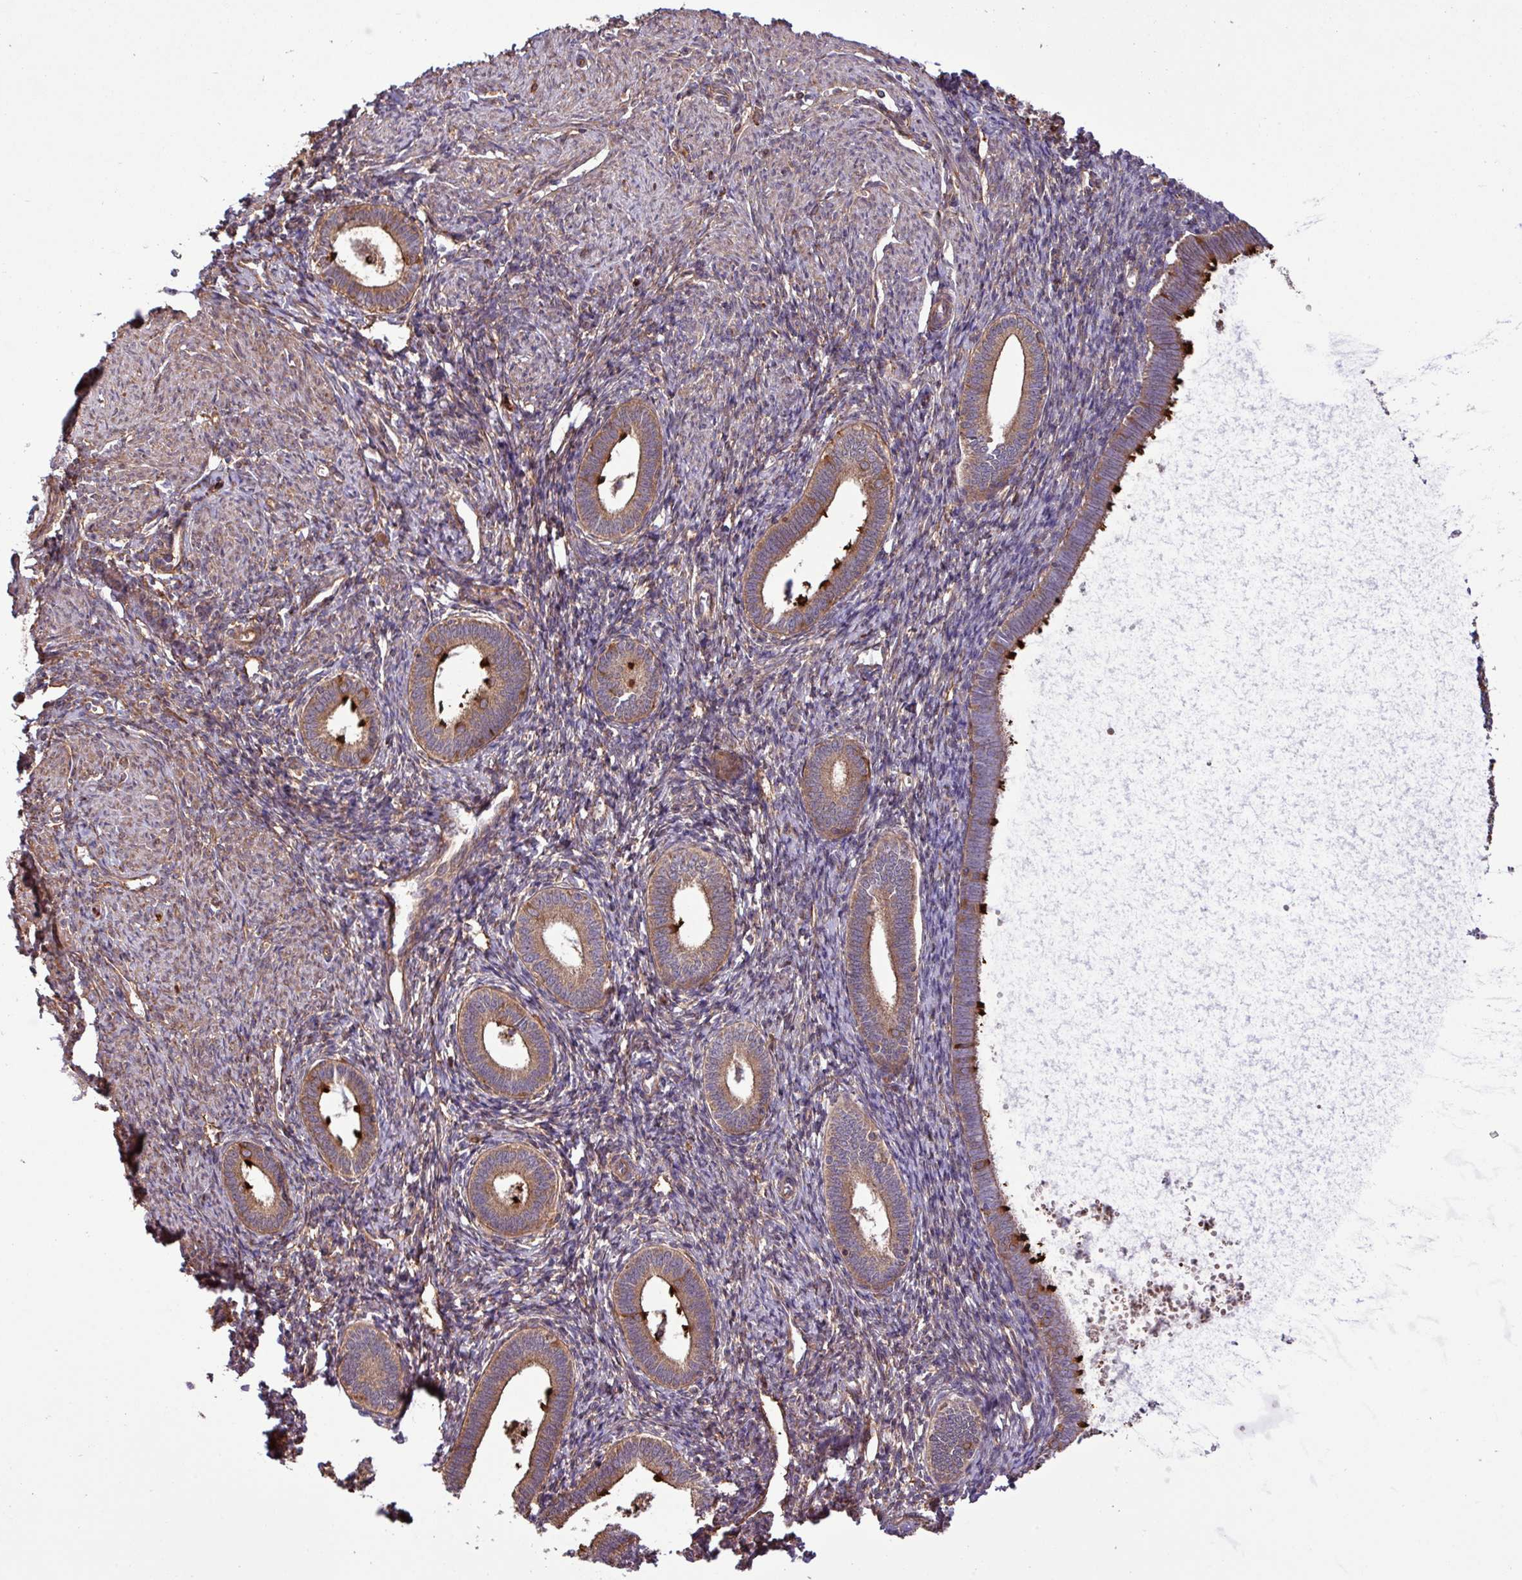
{"staining": {"intensity": "strong", "quantity": "25%-75%", "location": "cytoplasmic/membranous"}, "tissue": "endometrium", "cell_type": "Cells in endometrial stroma", "image_type": "normal", "snomed": [{"axis": "morphology", "description": "Normal tissue, NOS"}, {"axis": "topography", "description": "Endometrium"}], "caption": "Protein expression analysis of unremarkable human endometrium reveals strong cytoplasmic/membranous staining in about 25%-75% of cells in endometrial stroma. Using DAB (brown) and hematoxylin (blue) stains, captured at high magnification using brightfield microscopy.", "gene": "ZNF300", "patient": {"sex": "female", "age": 41}}